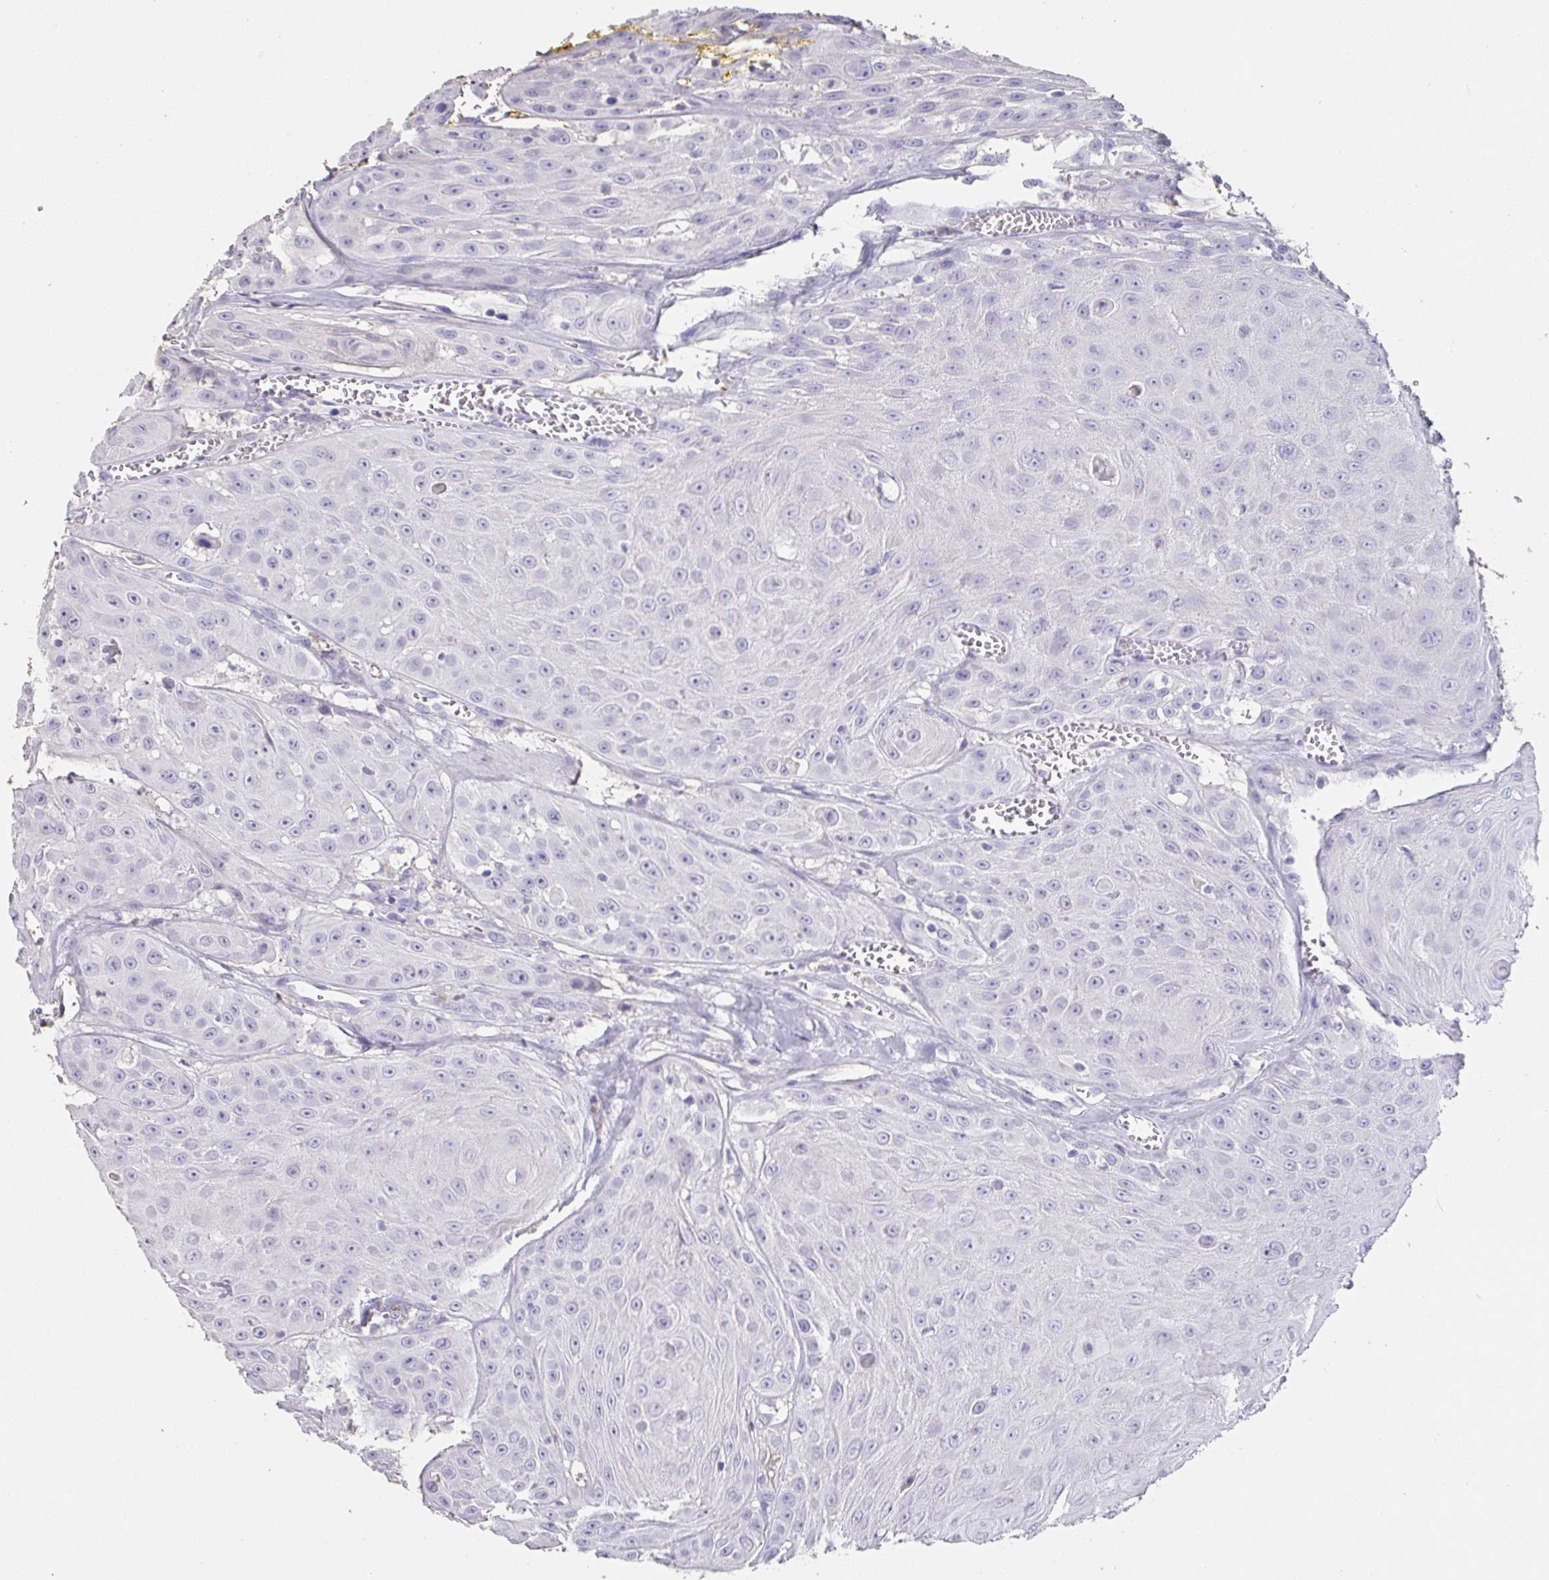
{"staining": {"intensity": "negative", "quantity": "none", "location": "none"}, "tissue": "head and neck cancer", "cell_type": "Tumor cells", "image_type": "cancer", "snomed": [{"axis": "morphology", "description": "Squamous cell carcinoma, NOS"}, {"axis": "topography", "description": "Oral tissue"}, {"axis": "topography", "description": "Head-Neck"}], "caption": "Immunohistochemistry (IHC) histopathology image of human head and neck squamous cell carcinoma stained for a protein (brown), which displays no positivity in tumor cells.", "gene": "BPIFA2", "patient": {"sex": "male", "age": 81}}